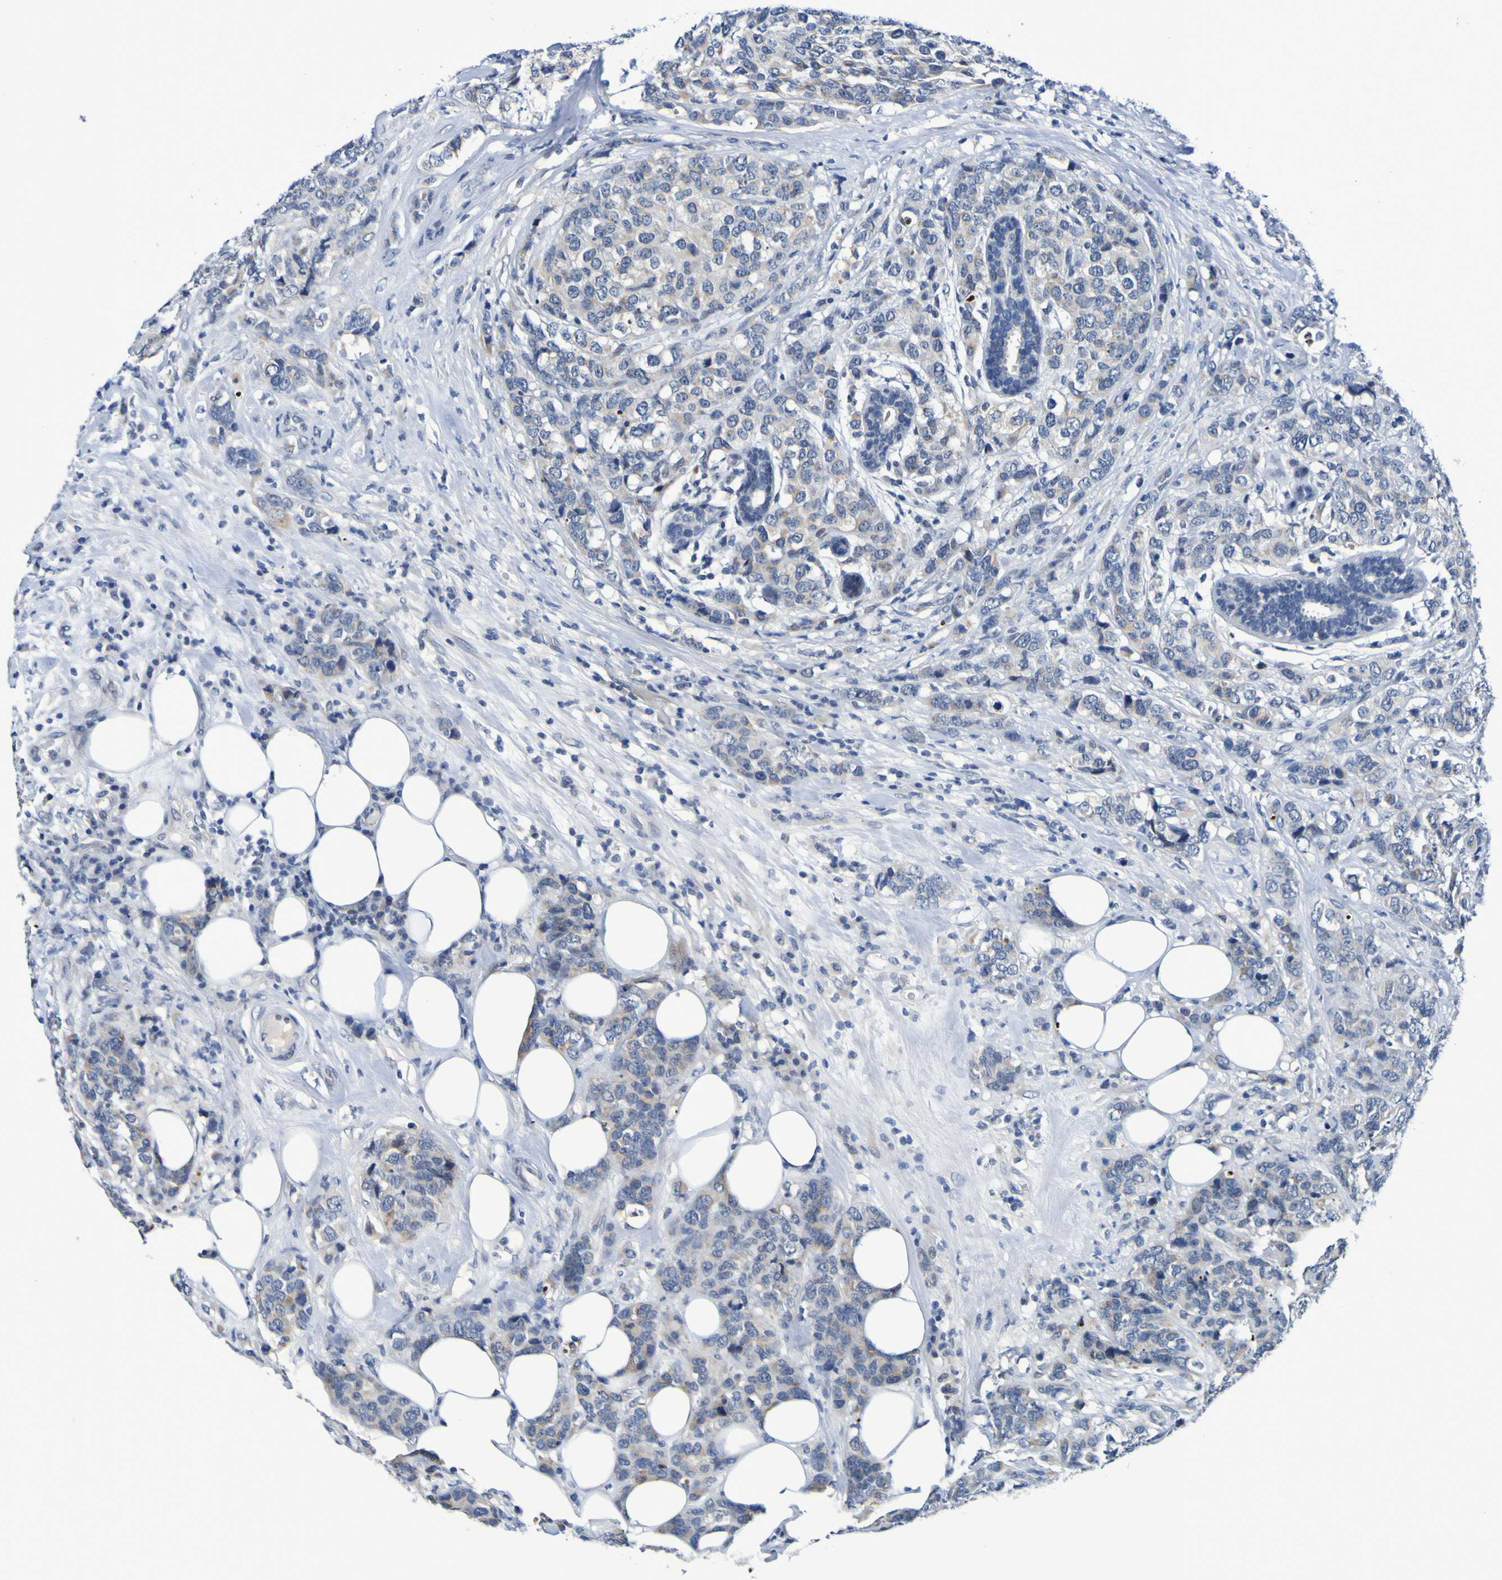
{"staining": {"intensity": "weak", "quantity": "<25%", "location": "cytoplasmic/membranous"}, "tissue": "breast cancer", "cell_type": "Tumor cells", "image_type": "cancer", "snomed": [{"axis": "morphology", "description": "Lobular carcinoma"}, {"axis": "topography", "description": "Breast"}], "caption": "Protein analysis of breast cancer shows no significant staining in tumor cells.", "gene": "VMA21", "patient": {"sex": "female", "age": 59}}